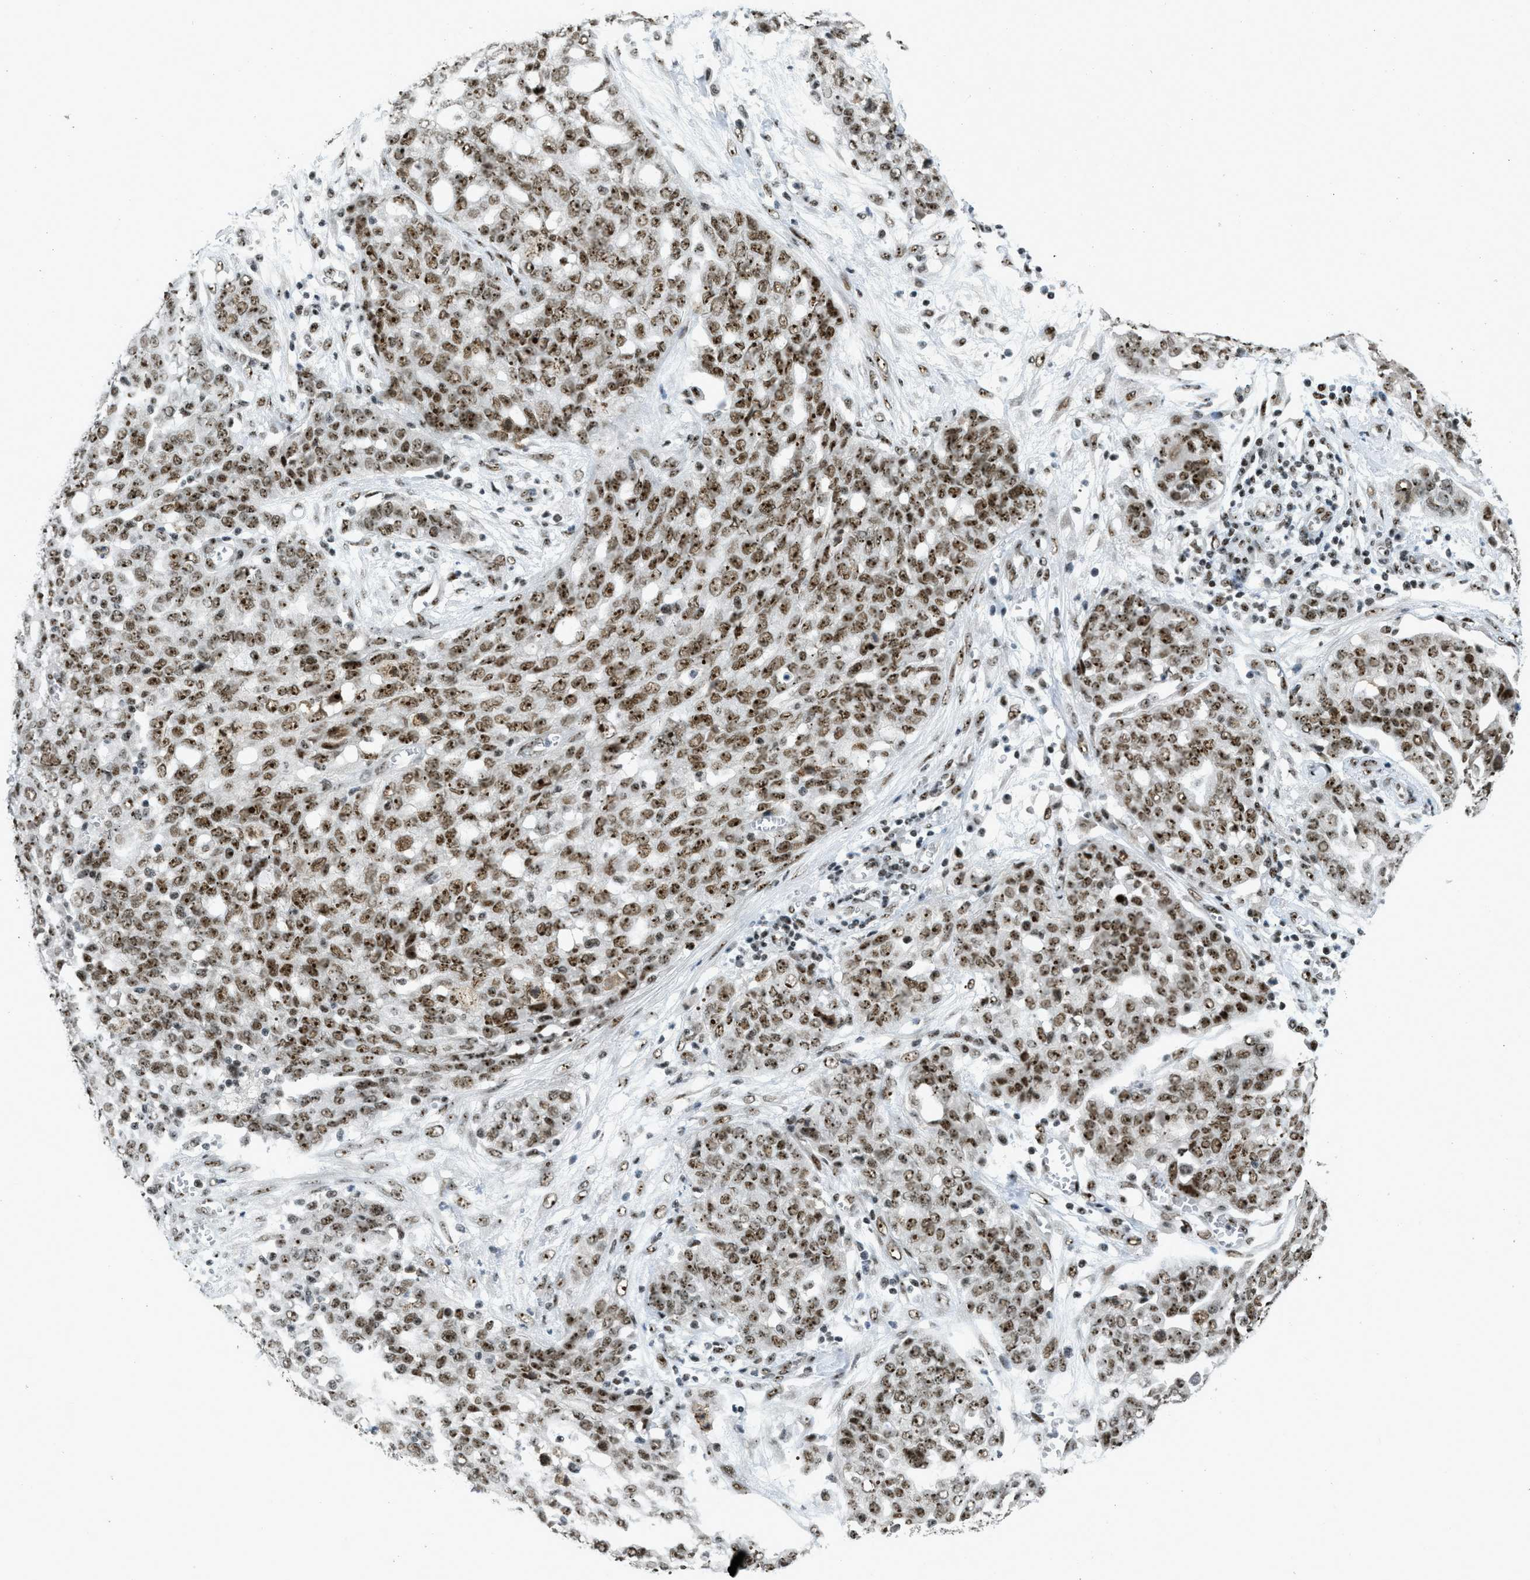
{"staining": {"intensity": "moderate", "quantity": ">75%", "location": "nuclear"}, "tissue": "ovarian cancer", "cell_type": "Tumor cells", "image_type": "cancer", "snomed": [{"axis": "morphology", "description": "Cystadenocarcinoma, serous, NOS"}, {"axis": "topography", "description": "Soft tissue"}, {"axis": "topography", "description": "Ovary"}], "caption": "Immunohistochemical staining of human ovarian cancer (serous cystadenocarcinoma) displays medium levels of moderate nuclear staining in about >75% of tumor cells.", "gene": "URB1", "patient": {"sex": "female", "age": 57}}